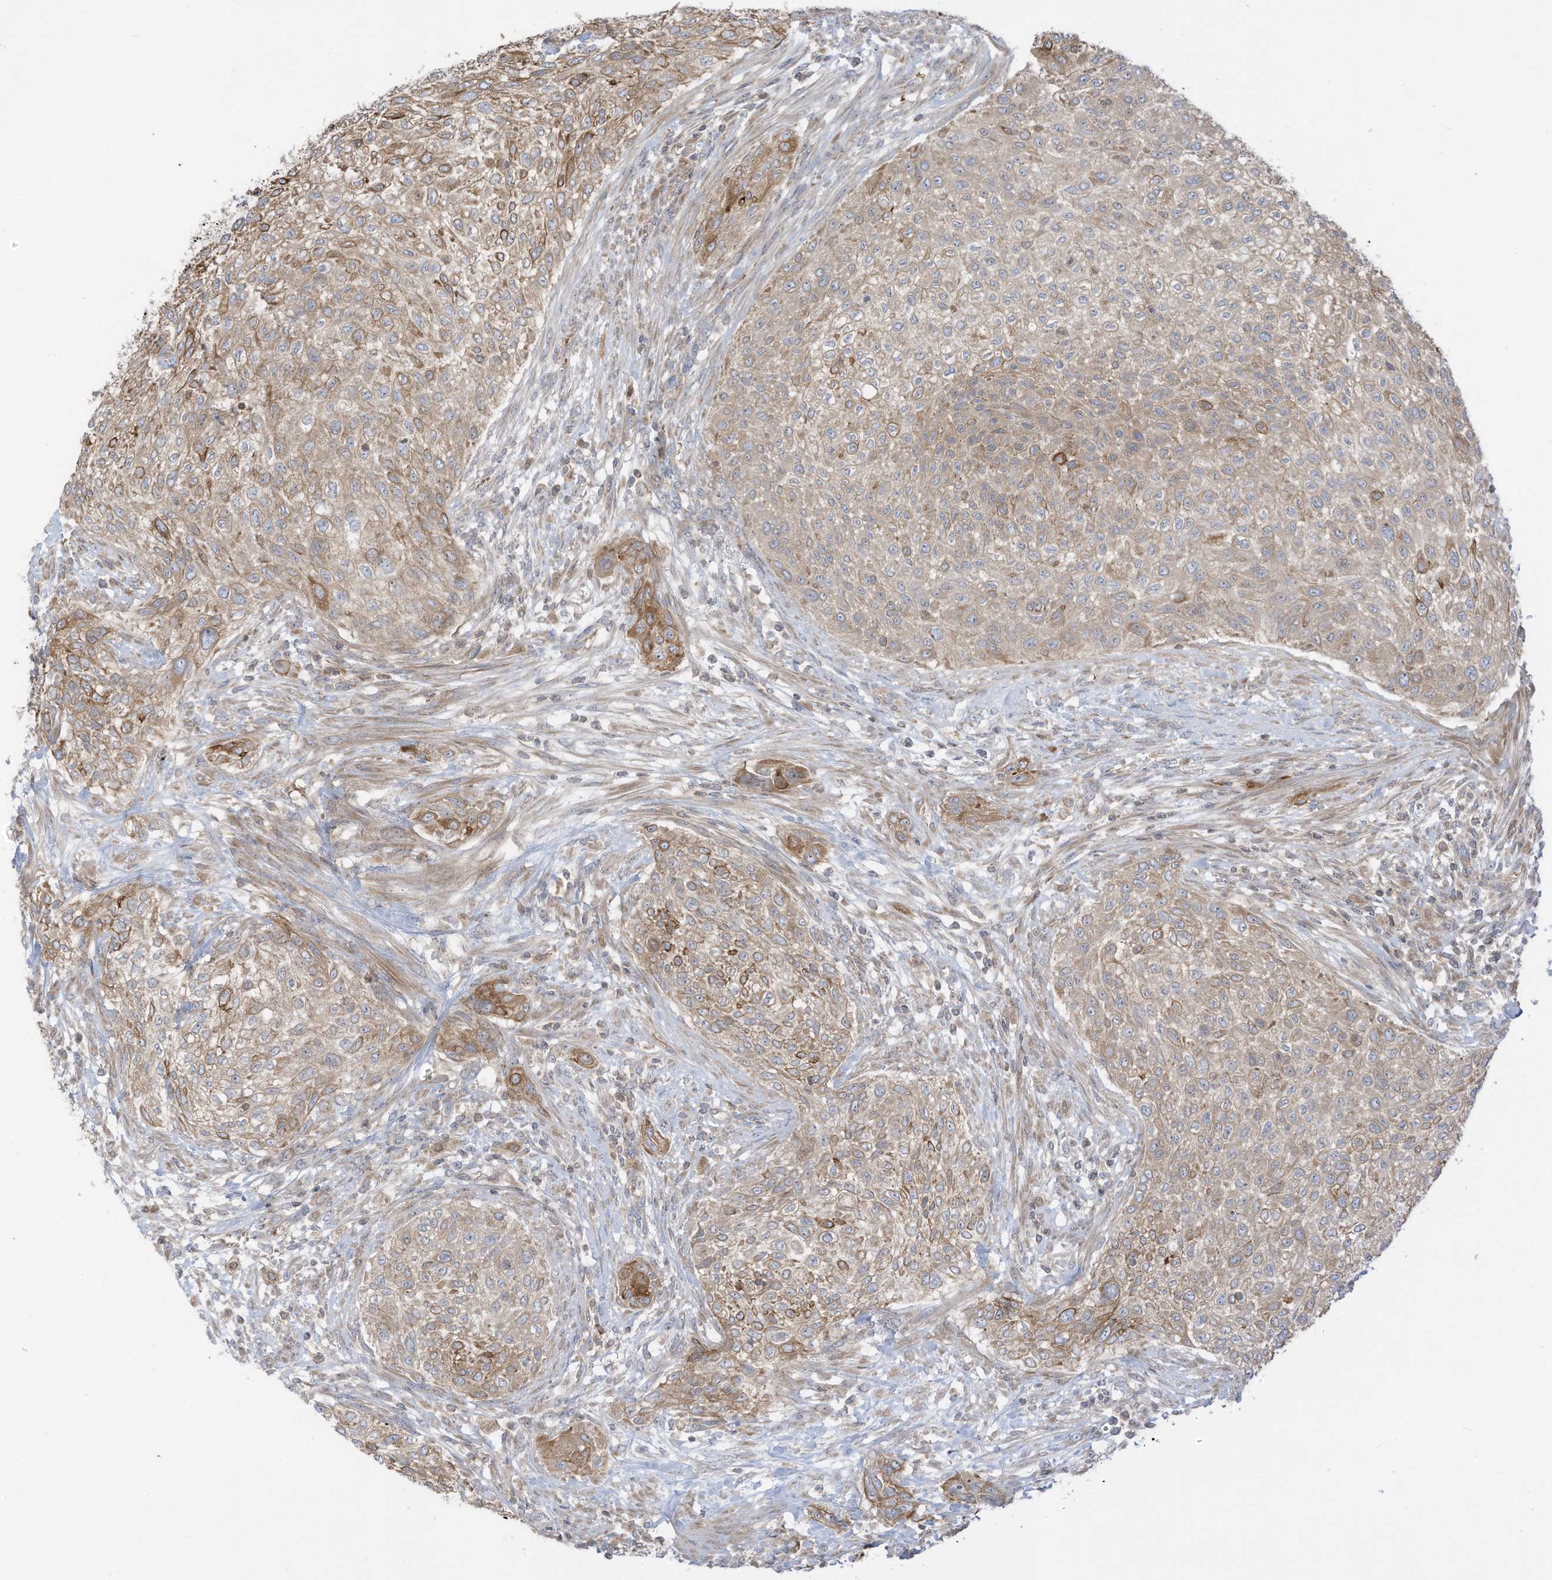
{"staining": {"intensity": "moderate", "quantity": ">75%", "location": "cytoplasmic/membranous"}, "tissue": "urothelial cancer", "cell_type": "Tumor cells", "image_type": "cancer", "snomed": [{"axis": "morphology", "description": "Urothelial carcinoma, High grade"}, {"axis": "topography", "description": "Urinary bladder"}], "caption": "This is a micrograph of immunohistochemistry (IHC) staining of urothelial cancer, which shows moderate expression in the cytoplasmic/membranous of tumor cells.", "gene": "CGAS", "patient": {"sex": "male", "age": 35}}